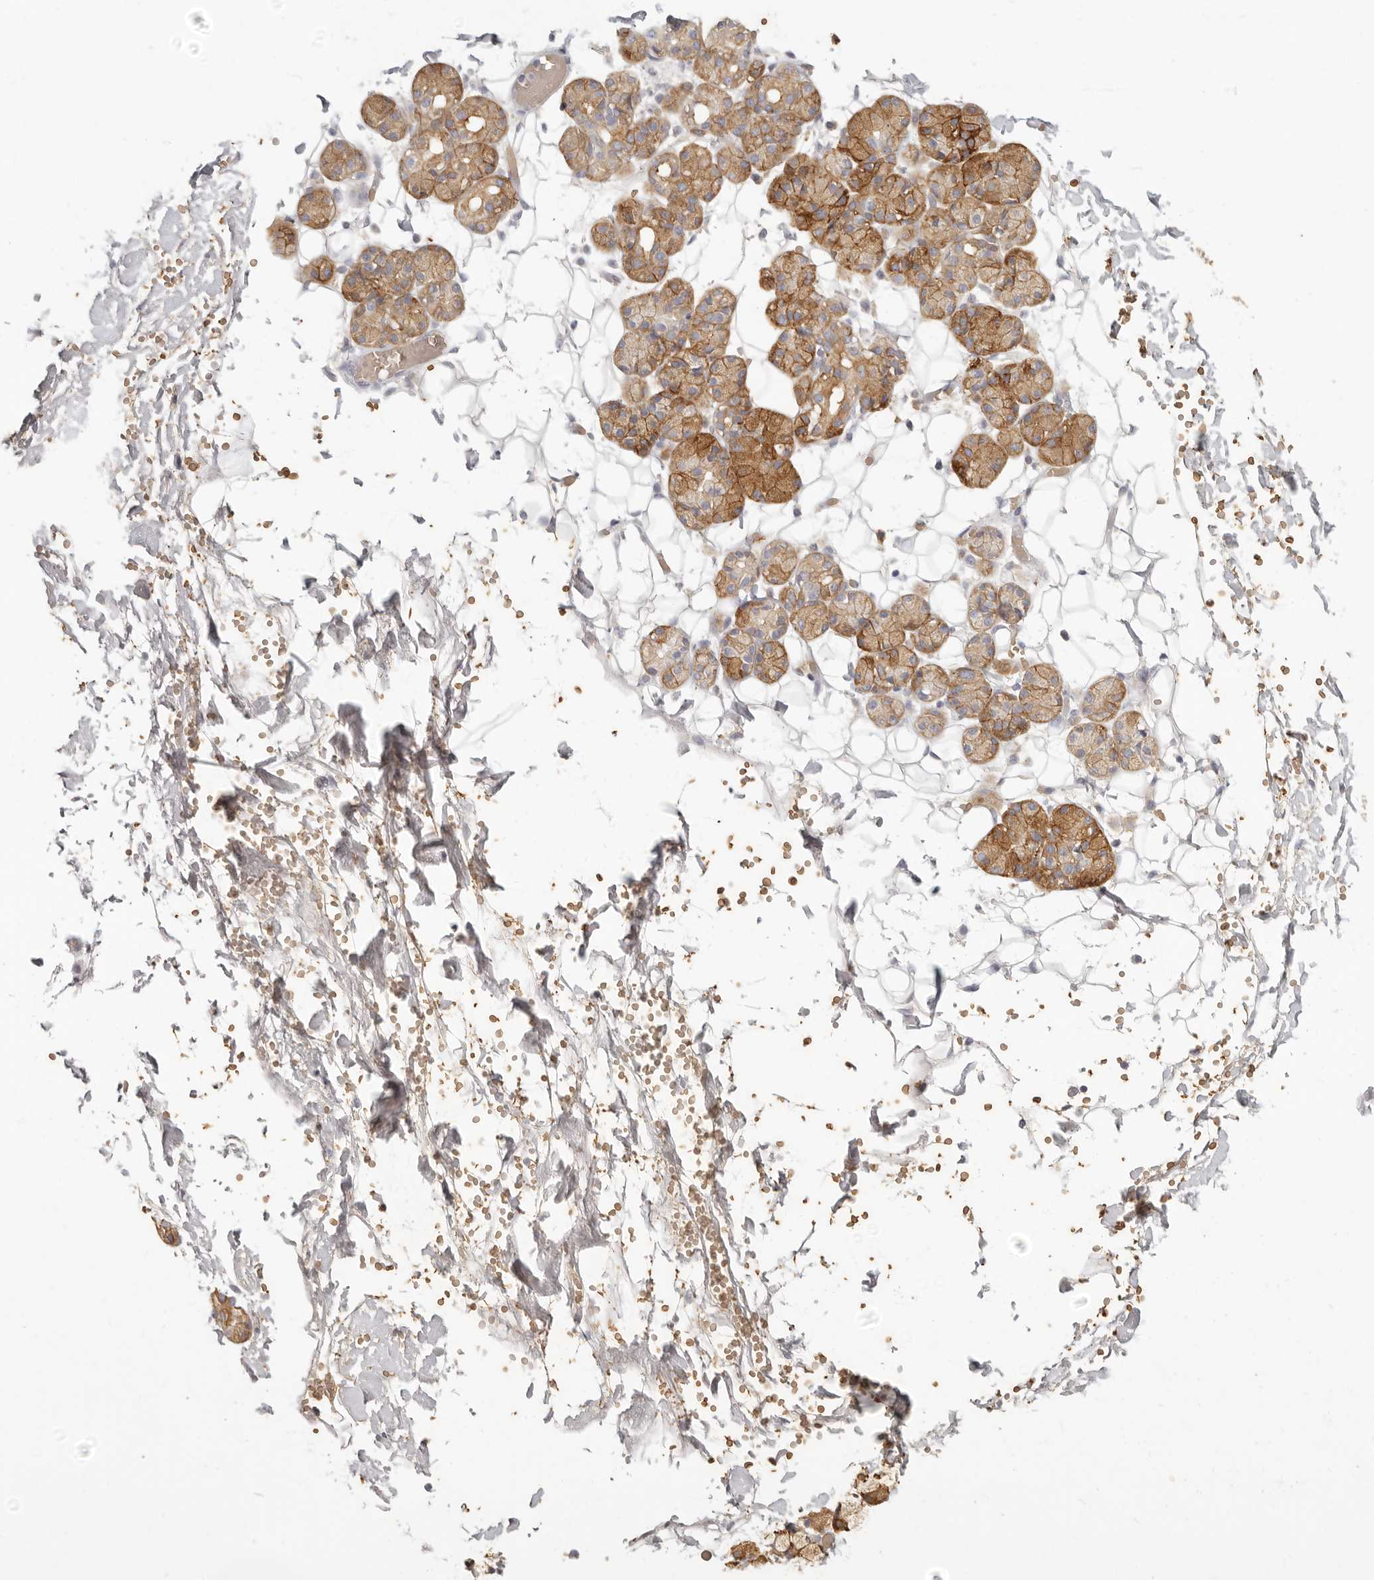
{"staining": {"intensity": "strong", "quantity": ">75%", "location": "cytoplasmic/membranous"}, "tissue": "salivary gland", "cell_type": "Glandular cells", "image_type": "normal", "snomed": [{"axis": "morphology", "description": "Normal tissue, NOS"}, {"axis": "topography", "description": "Salivary gland"}], "caption": "High-magnification brightfield microscopy of unremarkable salivary gland stained with DAB (brown) and counterstained with hematoxylin (blue). glandular cells exhibit strong cytoplasmic/membranous positivity is seen in about>75% of cells. (Brightfield microscopy of DAB IHC at high magnification).", "gene": "NIBAN1", "patient": {"sex": "male", "age": 63}}